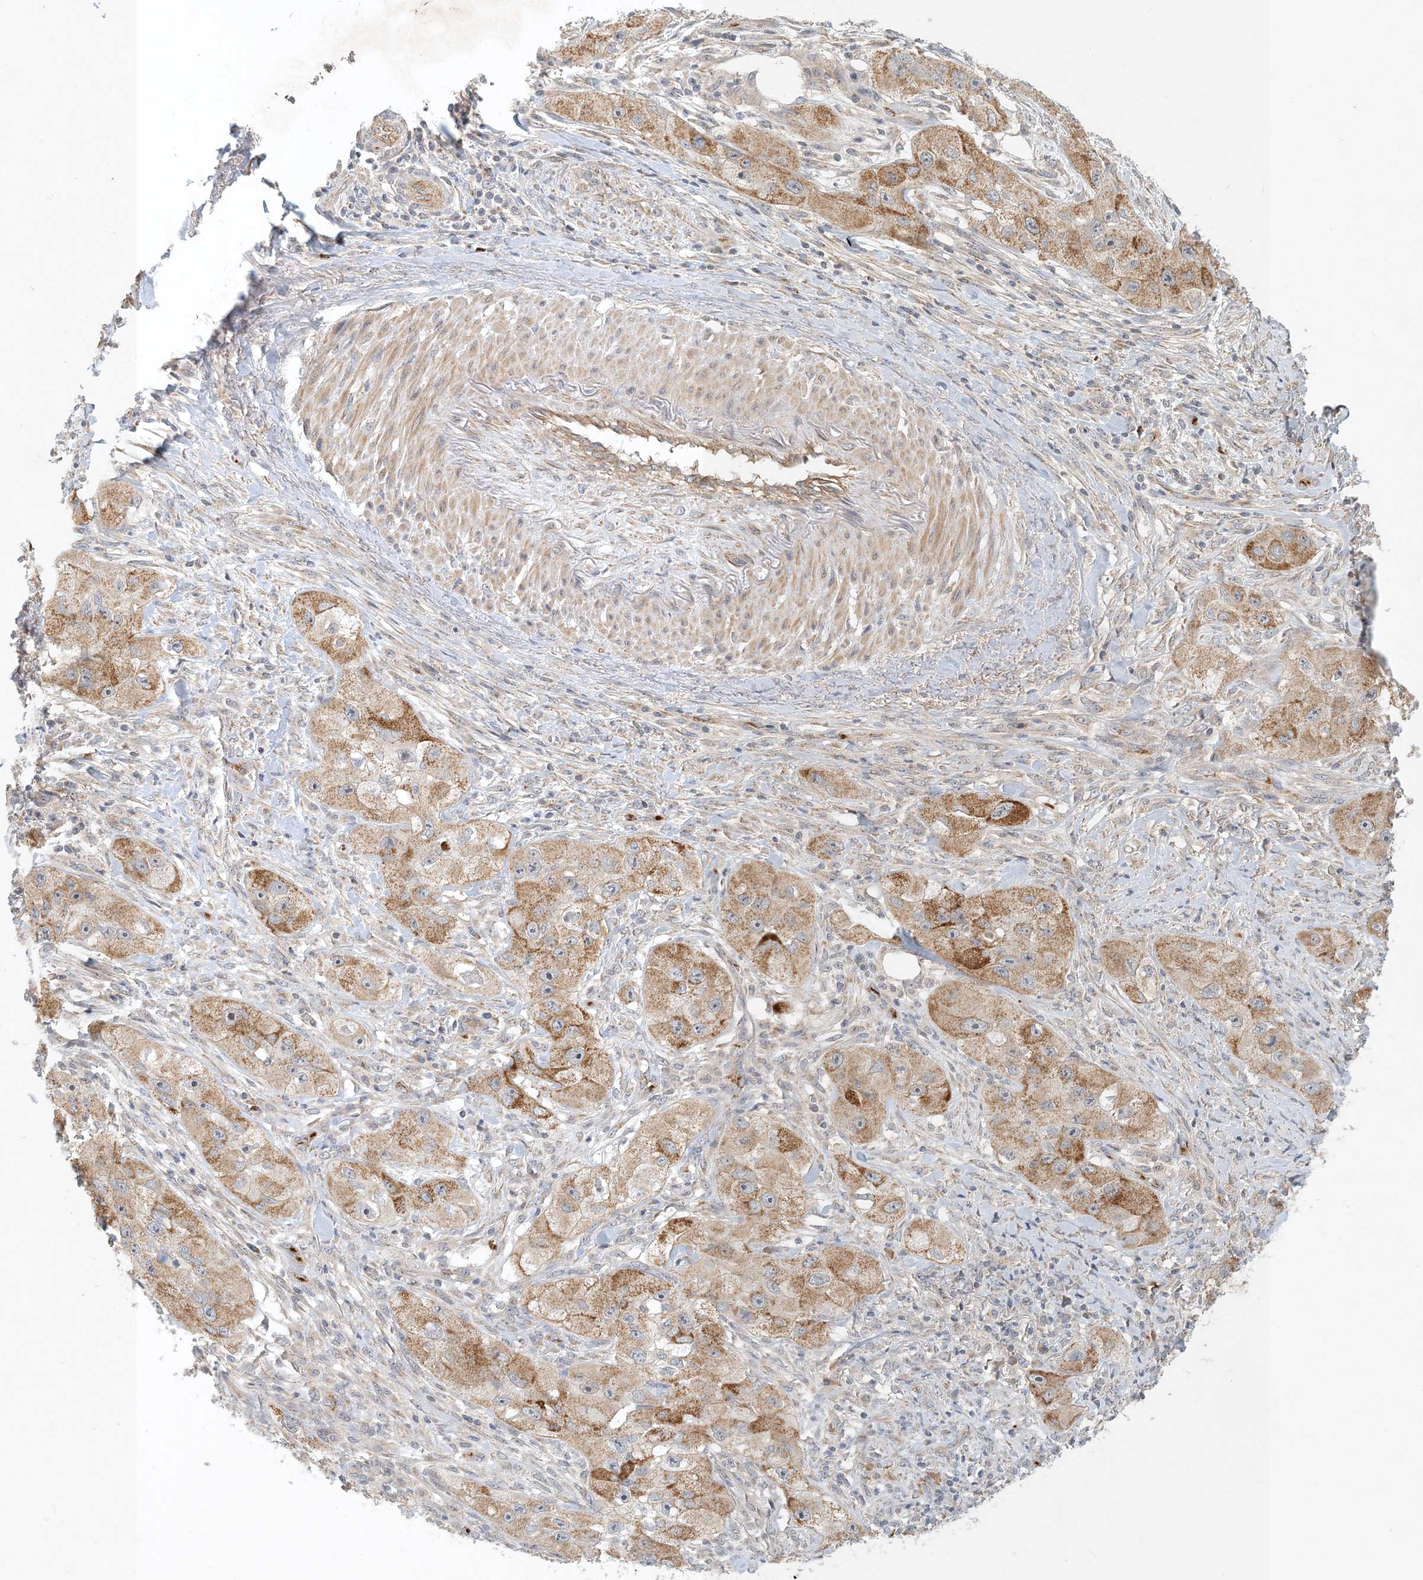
{"staining": {"intensity": "moderate", "quantity": ">75%", "location": "cytoplasmic/membranous"}, "tissue": "skin cancer", "cell_type": "Tumor cells", "image_type": "cancer", "snomed": [{"axis": "morphology", "description": "Squamous cell carcinoma, NOS"}, {"axis": "topography", "description": "Skin"}, {"axis": "topography", "description": "Subcutis"}], "caption": "DAB immunohistochemical staining of squamous cell carcinoma (skin) displays moderate cytoplasmic/membranous protein expression in about >75% of tumor cells.", "gene": "ZBTB3", "patient": {"sex": "male", "age": 73}}